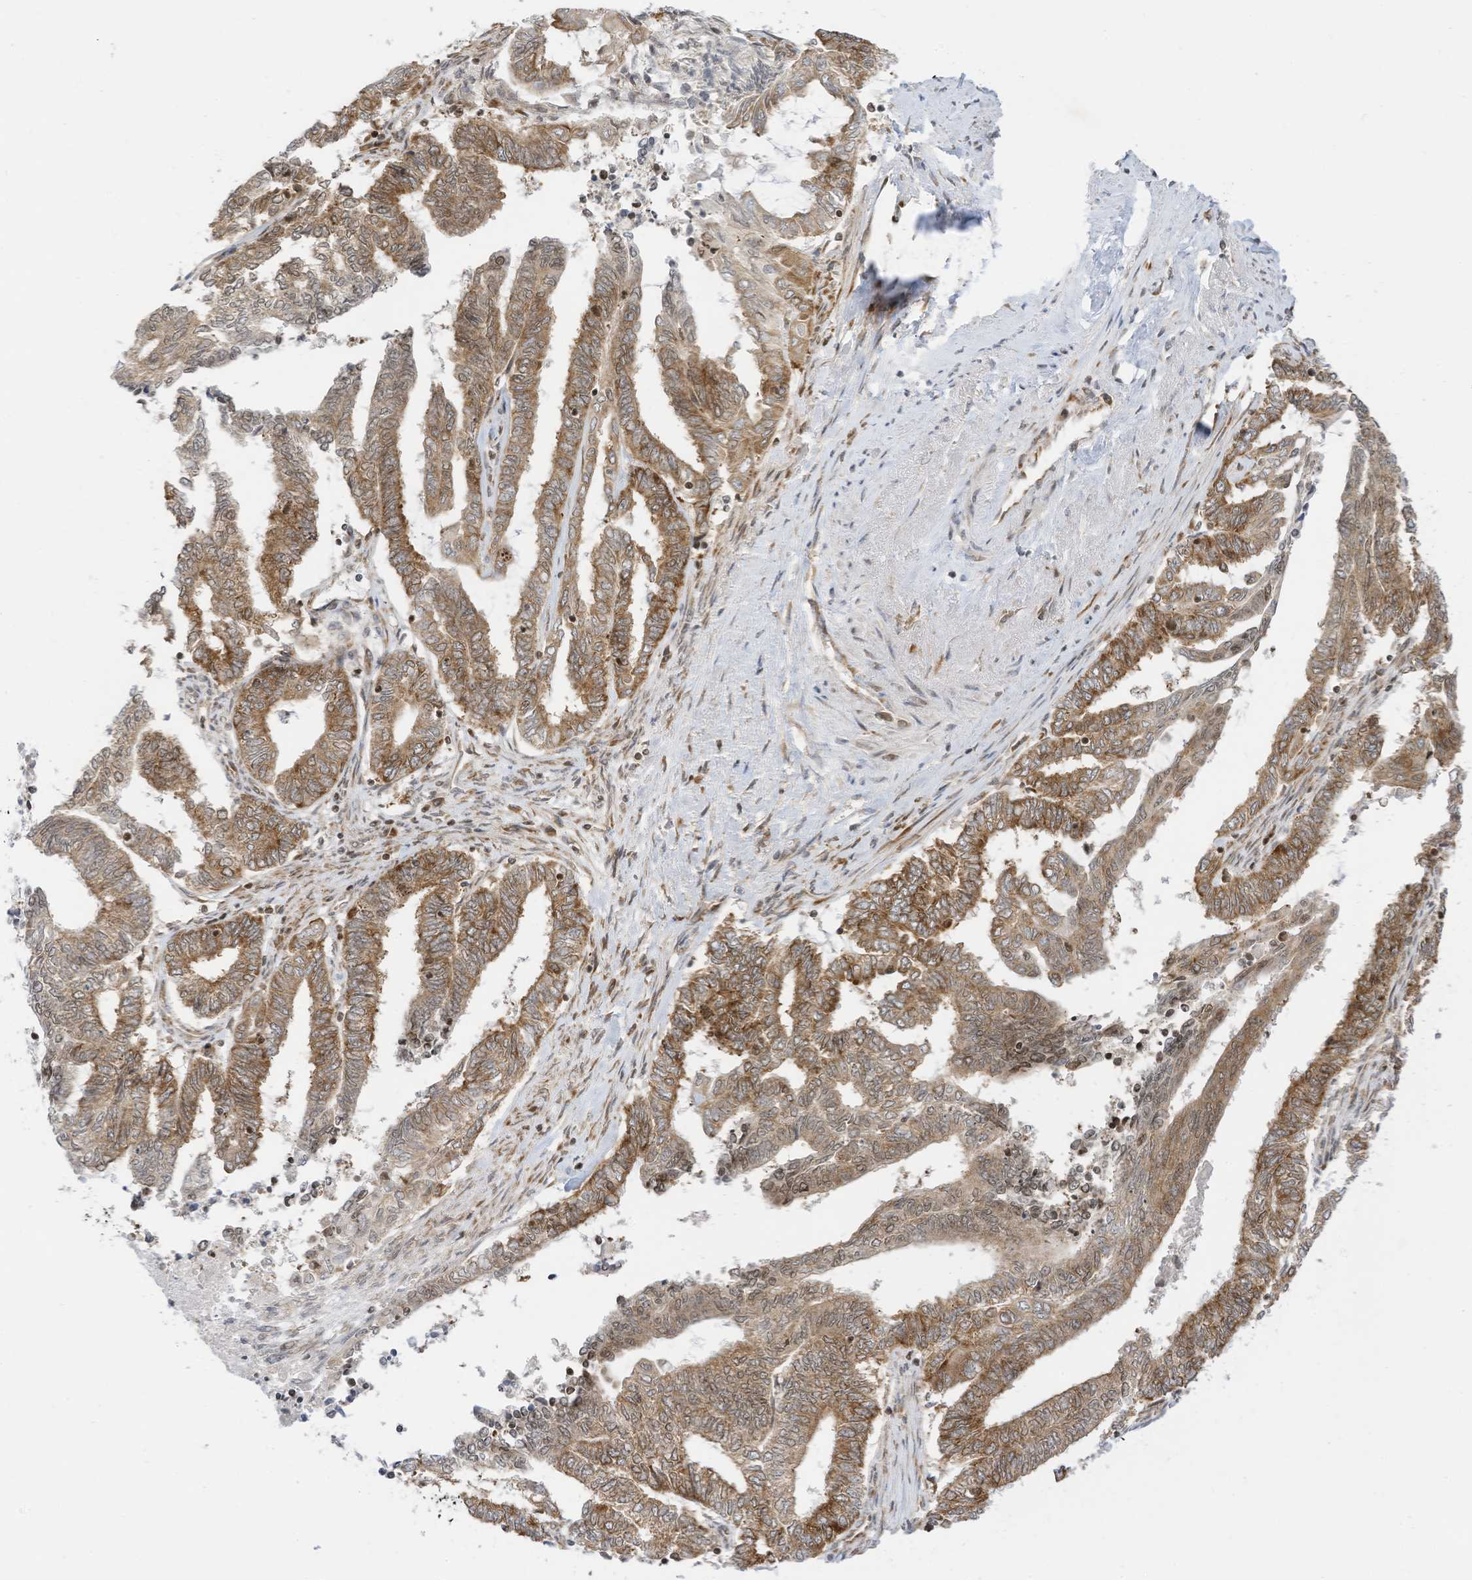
{"staining": {"intensity": "moderate", "quantity": ">75%", "location": "cytoplasmic/membranous"}, "tissue": "endometrial cancer", "cell_type": "Tumor cells", "image_type": "cancer", "snomed": [{"axis": "morphology", "description": "Adenocarcinoma, NOS"}, {"axis": "topography", "description": "Uterus"}, {"axis": "topography", "description": "Endometrium"}], "caption": "Human endometrial cancer (adenocarcinoma) stained with a protein marker shows moderate staining in tumor cells.", "gene": "EDF1", "patient": {"sex": "female", "age": 70}}